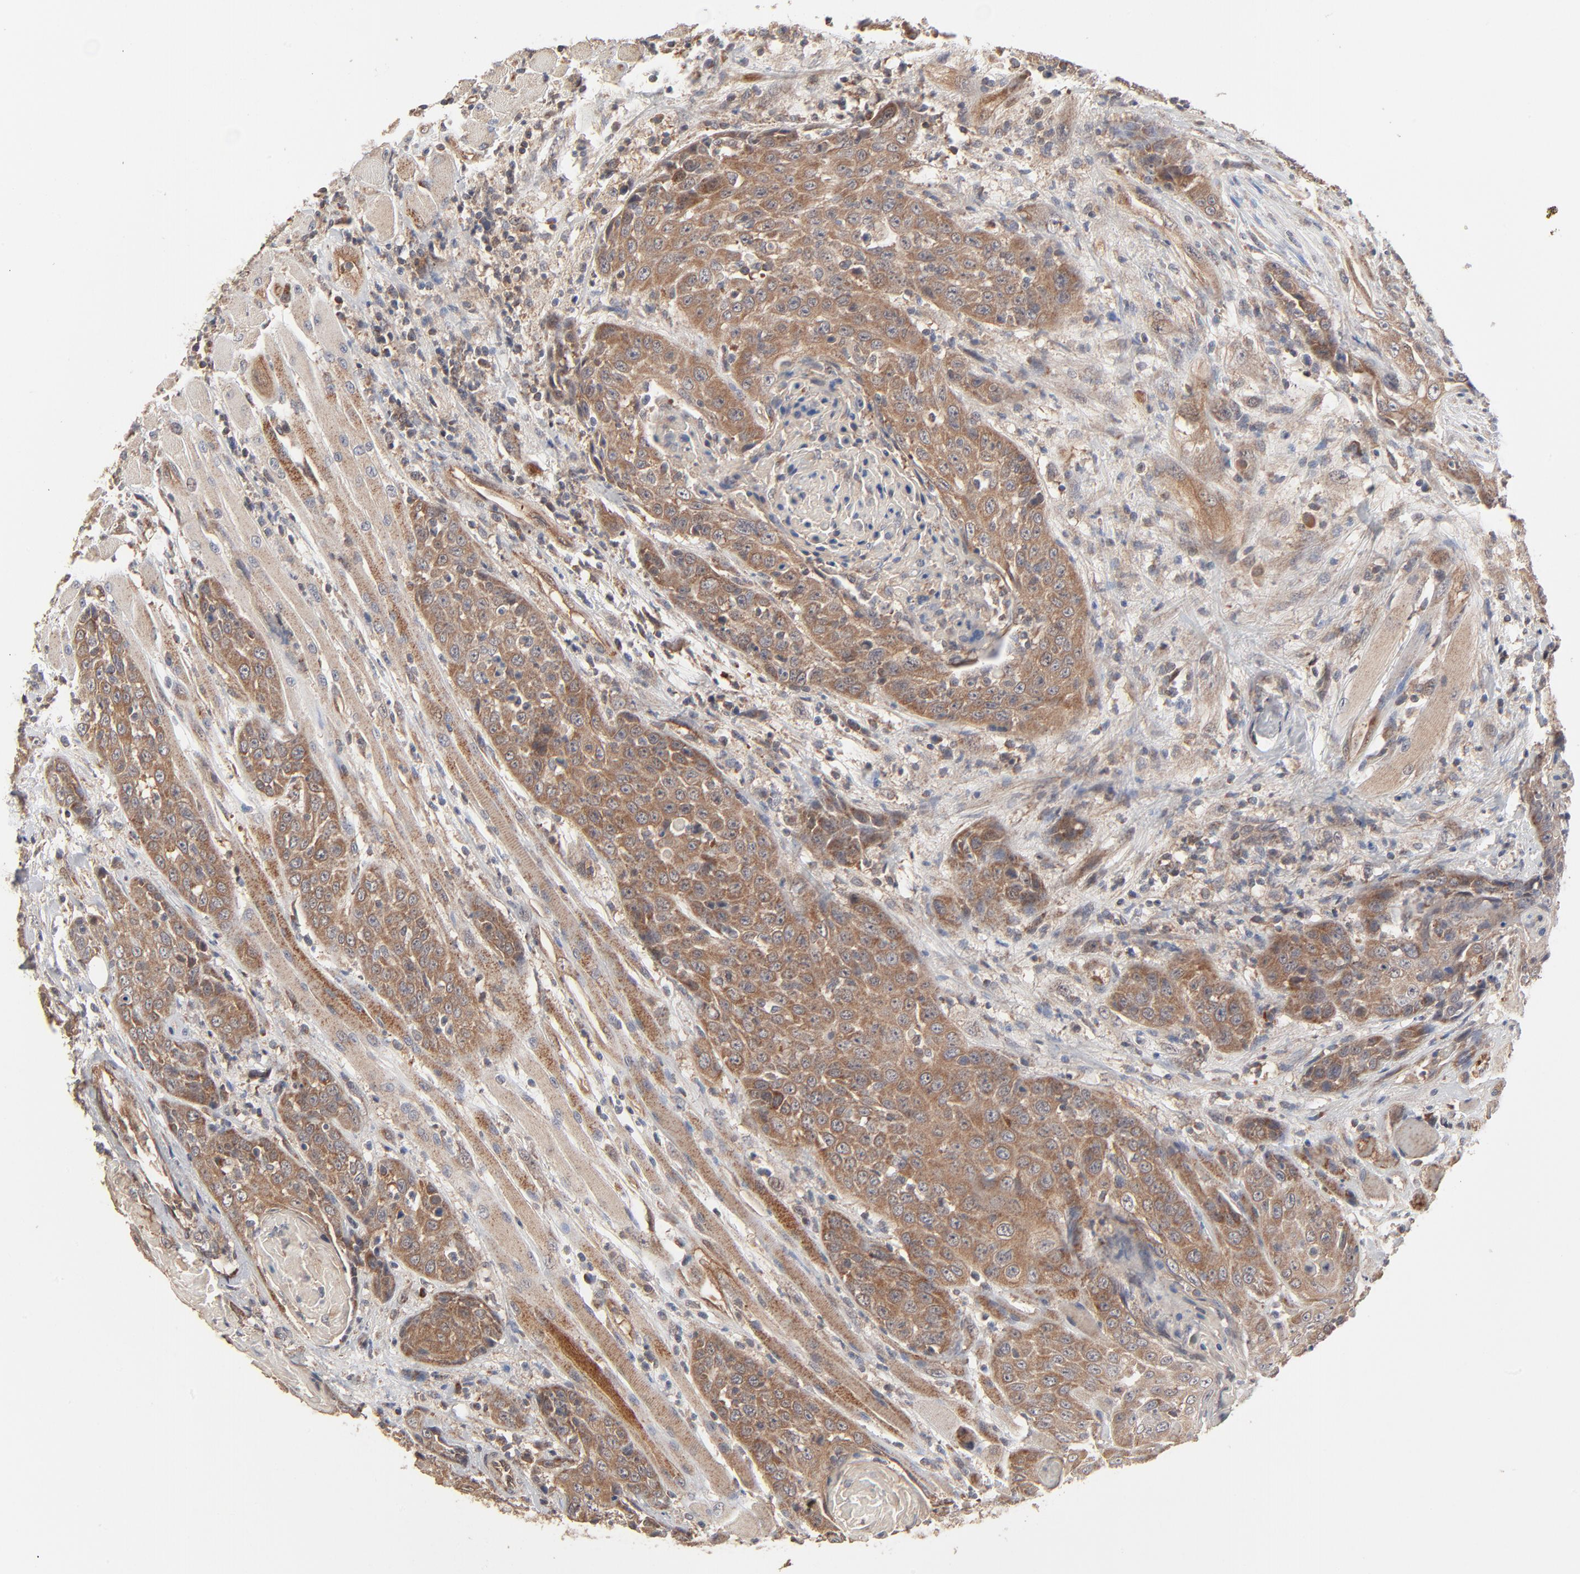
{"staining": {"intensity": "moderate", "quantity": ">75%", "location": "cytoplasmic/membranous"}, "tissue": "head and neck cancer", "cell_type": "Tumor cells", "image_type": "cancer", "snomed": [{"axis": "morphology", "description": "Squamous cell carcinoma, NOS"}, {"axis": "topography", "description": "Head-Neck"}], "caption": "DAB immunohistochemical staining of squamous cell carcinoma (head and neck) reveals moderate cytoplasmic/membranous protein expression in about >75% of tumor cells. (brown staining indicates protein expression, while blue staining denotes nuclei).", "gene": "ABLIM3", "patient": {"sex": "female", "age": 84}}